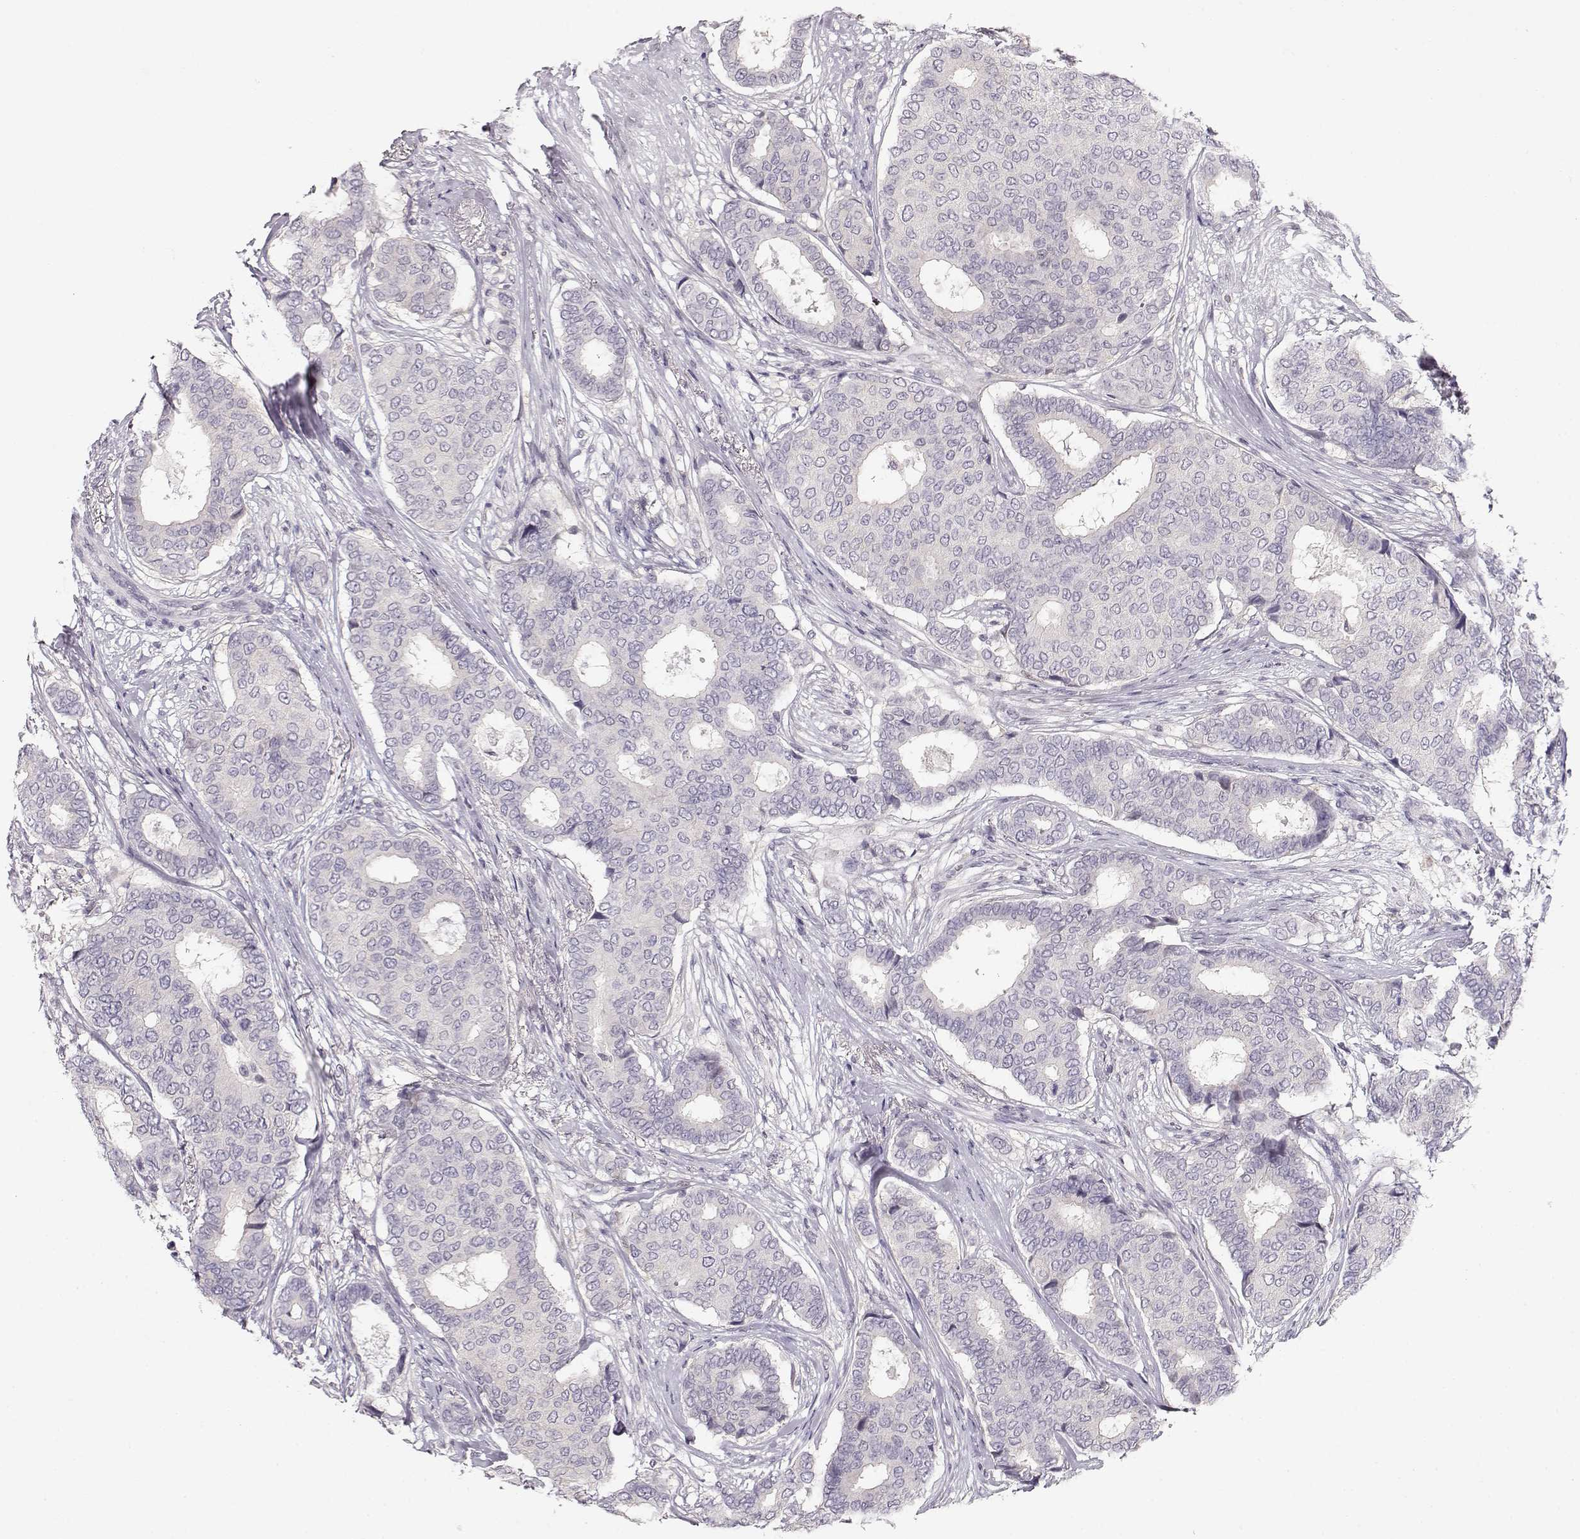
{"staining": {"intensity": "negative", "quantity": "none", "location": "none"}, "tissue": "breast cancer", "cell_type": "Tumor cells", "image_type": "cancer", "snomed": [{"axis": "morphology", "description": "Duct carcinoma"}, {"axis": "topography", "description": "Breast"}], "caption": "High power microscopy micrograph of an IHC histopathology image of breast invasive ductal carcinoma, revealing no significant expression in tumor cells. (Immunohistochemistry, brightfield microscopy, high magnification).", "gene": "TEPP", "patient": {"sex": "female", "age": 75}}